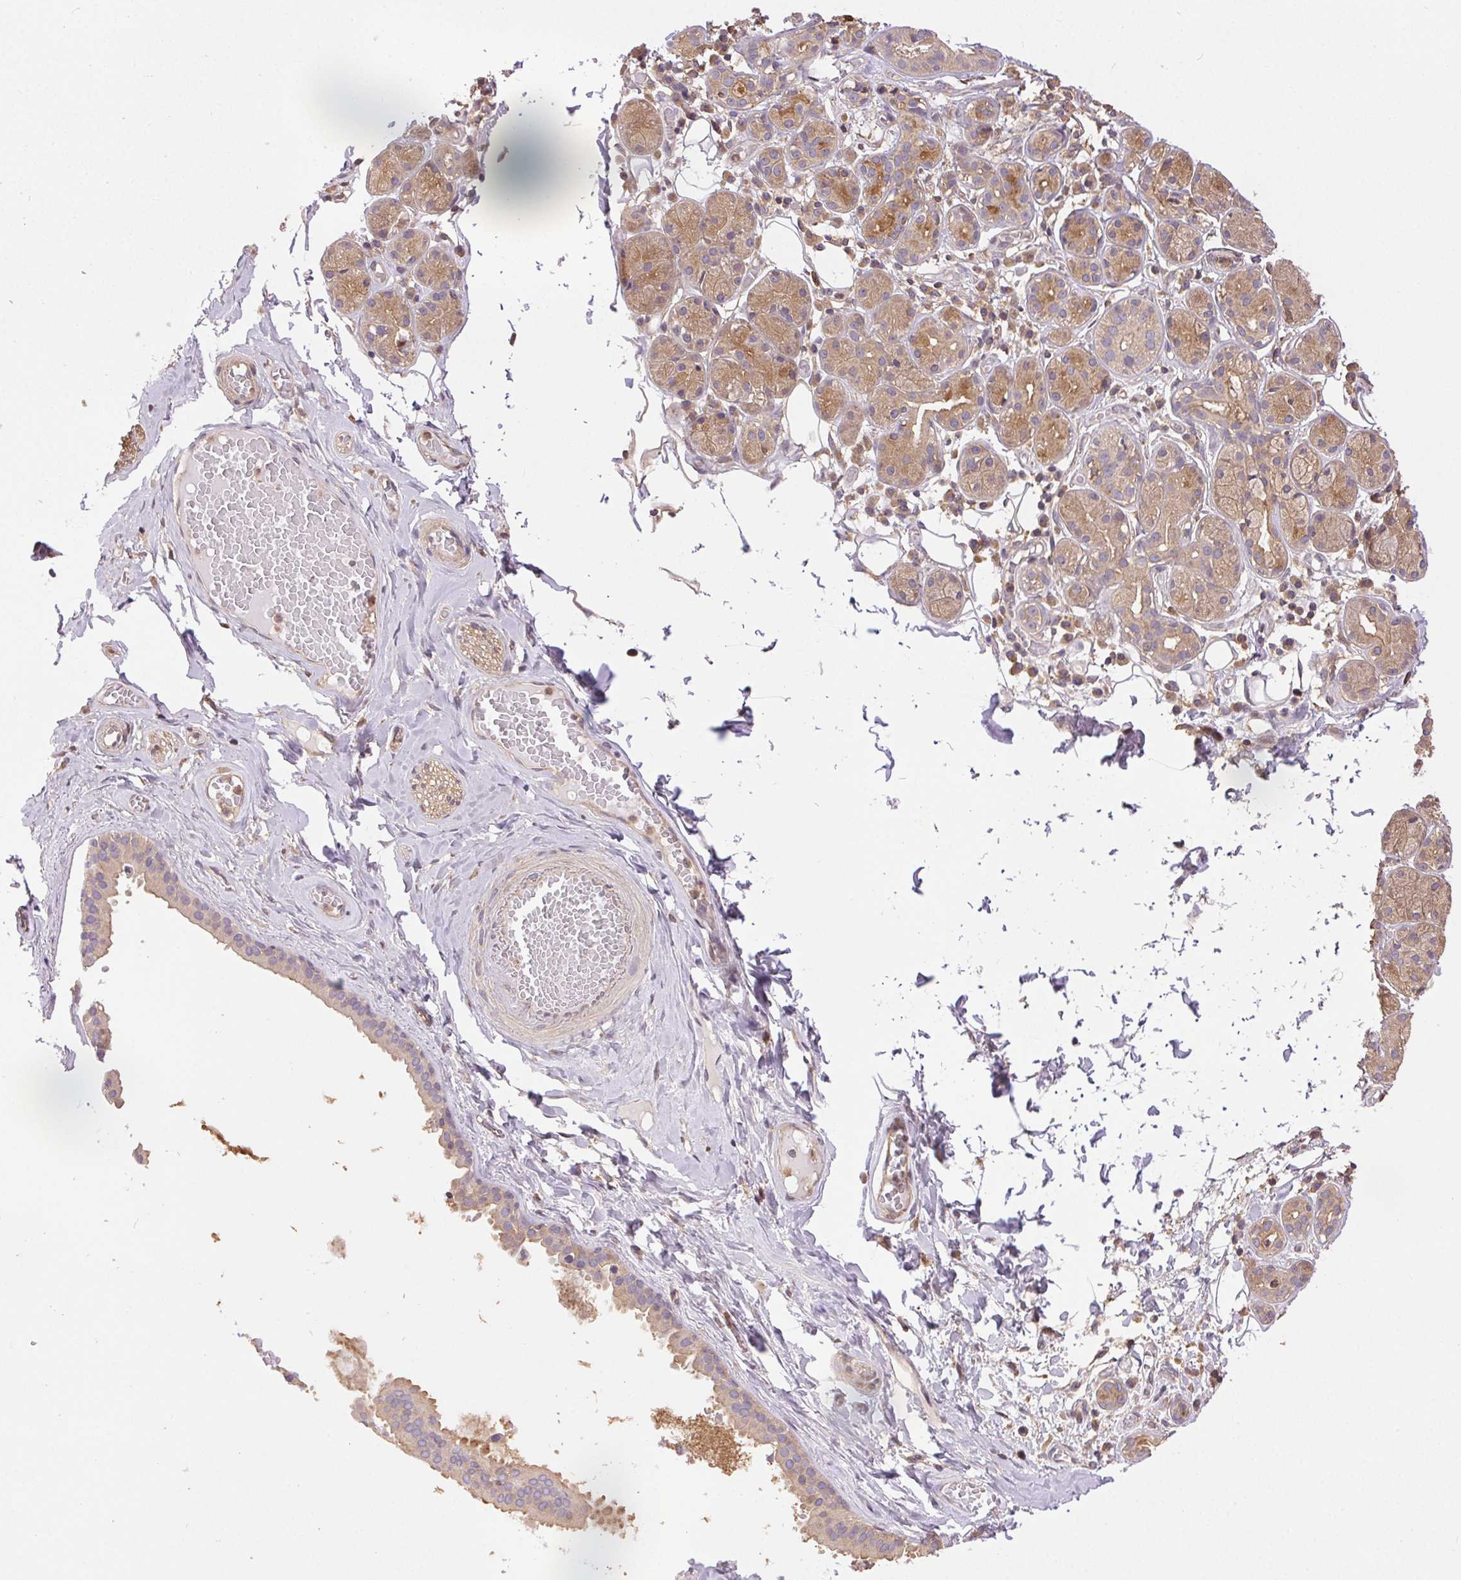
{"staining": {"intensity": "weak", "quantity": ">75%", "location": "cytoplasmic/membranous"}, "tissue": "salivary gland", "cell_type": "Glandular cells", "image_type": "normal", "snomed": [{"axis": "morphology", "description": "Normal tissue, NOS"}, {"axis": "topography", "description": "Salivary gland"}, {"axis": "topography", "description": "Peripheral nerve tissue"}], "caption": "Protein expression analysis of benign human salivary gland reveals weak cytoplasmic/membranous positivity in about >75% of glandular cells. Using DAB (brown) and hematoxylin (blue) stains, captured at high magnification using brightfield microscopy.", "gene": "GDI1", "patient": {"sex": "male", "age": 71}}